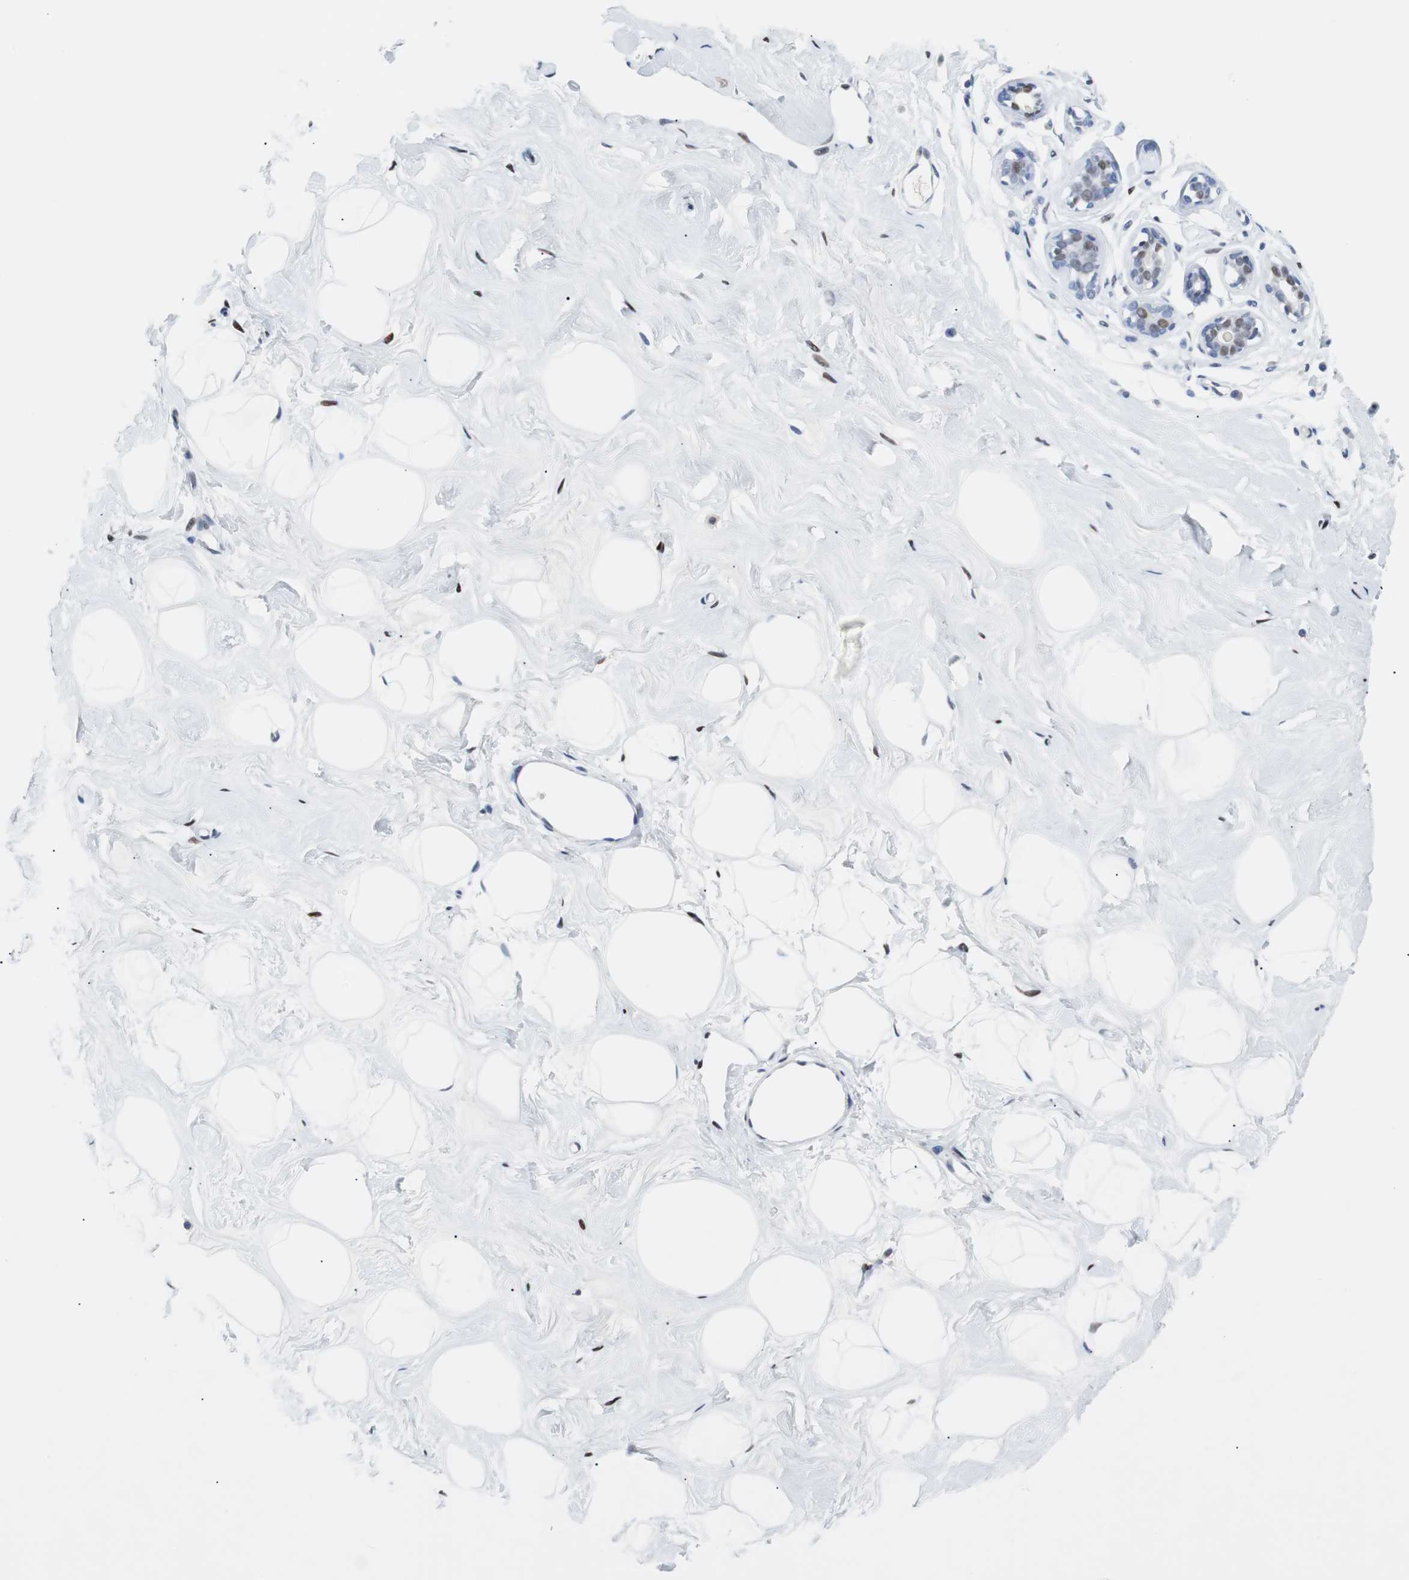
{"staining": {"intensity": "negative", "quantity": "none", "location": "none"}, "tissue": "breast", "cell_type": "Adipocytes", "image_type": "normal", "snomed": [{"axis": "morphology", "description": "Normal tissue, NOS"}, {"axis": "topography", "description": "Breast"}], "caption": "Immunohistochemical staining of unremarkable human breast reveals no significant staining in adipocytes. (Brightfield microscopy of DAB (3,3'-diaminobenzidine) immunohistochemistry (IHC) at high magnification).", "gene": "JUN", "patient": {"sex": "female", "age": 23}}